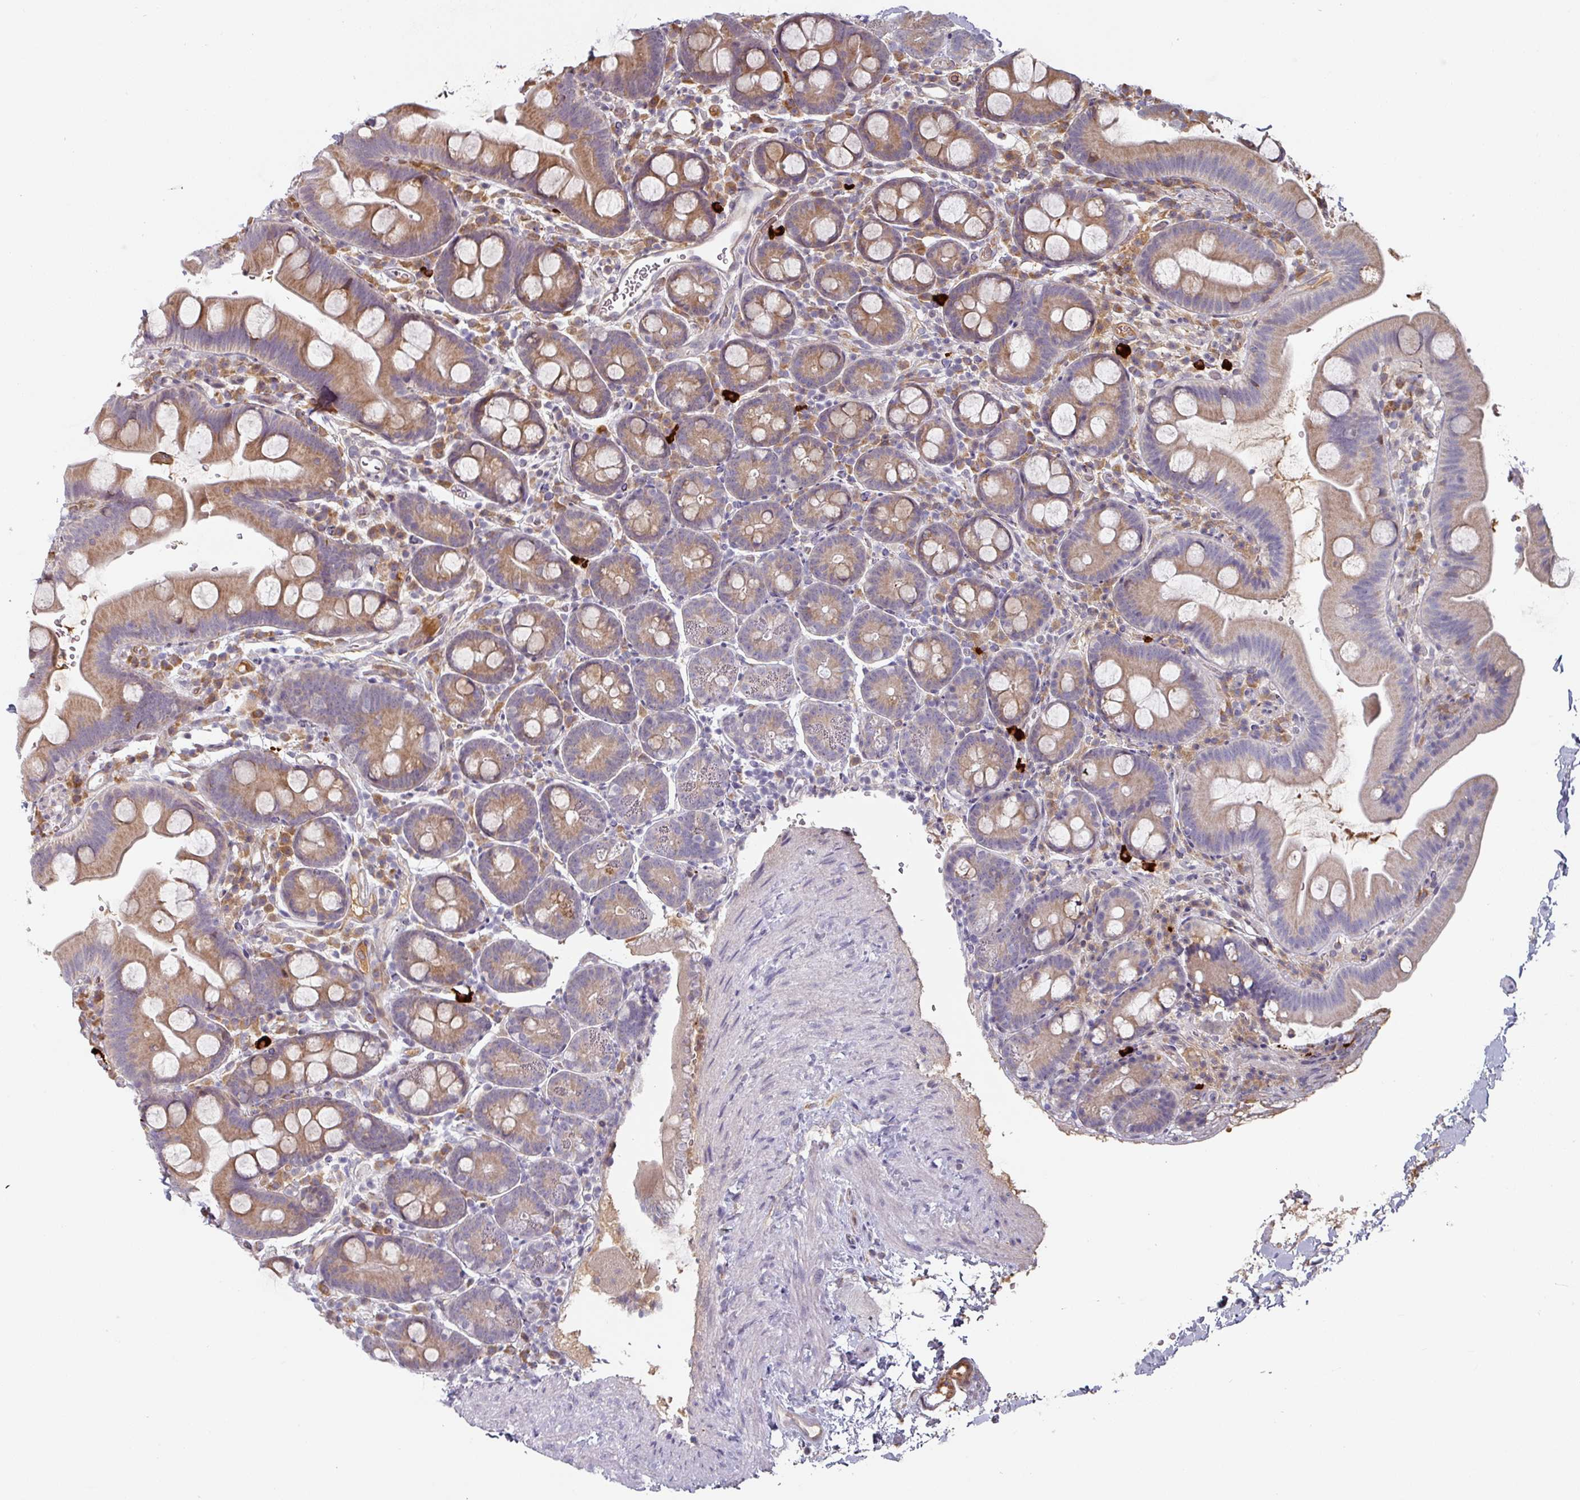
{"staining": {"intensity": "moderate", "quantity": "25%-75%", "location": "cytoplasmic/membranous"}, "tissue": "small intestine", "cell_type": "Glandular cells", "image_type": "normal", "snomed": [{"axis": "morphology", "description": "Normal tissue, NOS"}, {"axis": "topography", "description": "Small intestine"}], "caption": "Immunohistochemistry (IHC) of normal human small intestine reveals medium levels of moderate cytoplasmic/membranous expression in approximately 25%-75% of glandular cells.", "gene": "CEP78", "patient": {"sex": "female", "age": 68}}